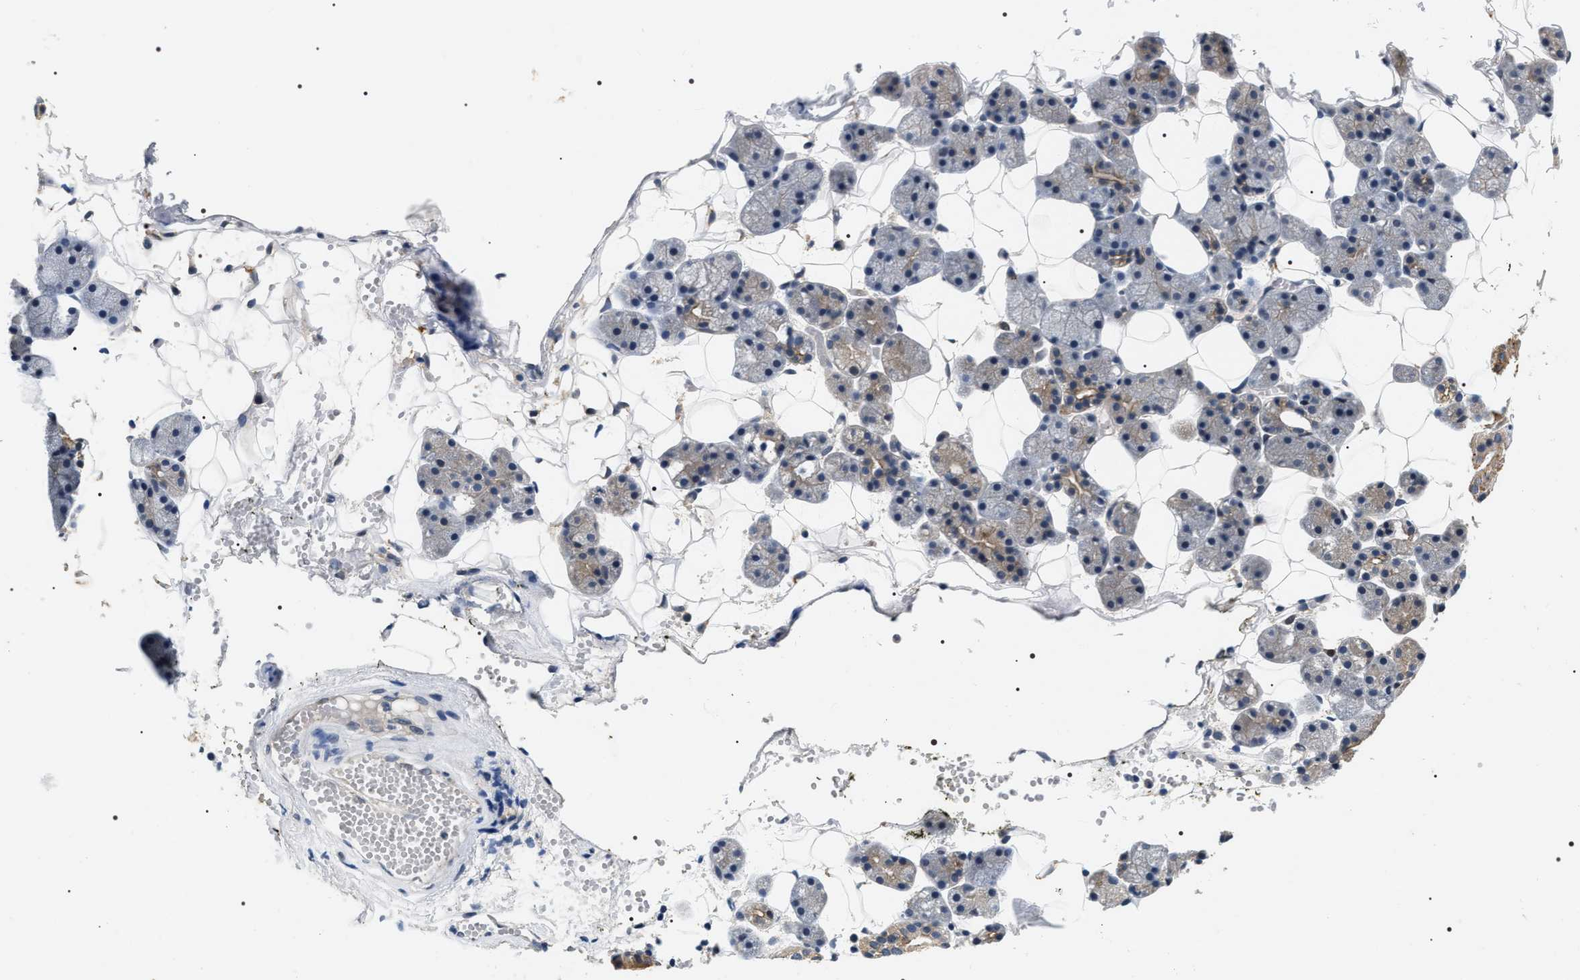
{"staining": {"intensity": "weak", "quantity": "<25%", "location": "cytoplasmic/membranous"}, "tissue": "salivary gland", "cell_type": "Glandular cells", "image_type": "normal", "snomed": [{"axis": "morphology", "description": "Normal tissue, NOS"}, {"axis": "topography", "description": "Salivary gland"}], "caption": "Immunohistochemistry (IHC) of normal salivary gland exhibits no staining in glandular cells. (Brightfield microscopy of DAB (3,3'-diaminobenzidine) immunohistochemistry (IHC) at high magnification).", "gene": "IFT81", "patient": {"sex": "female", "age": 33}}